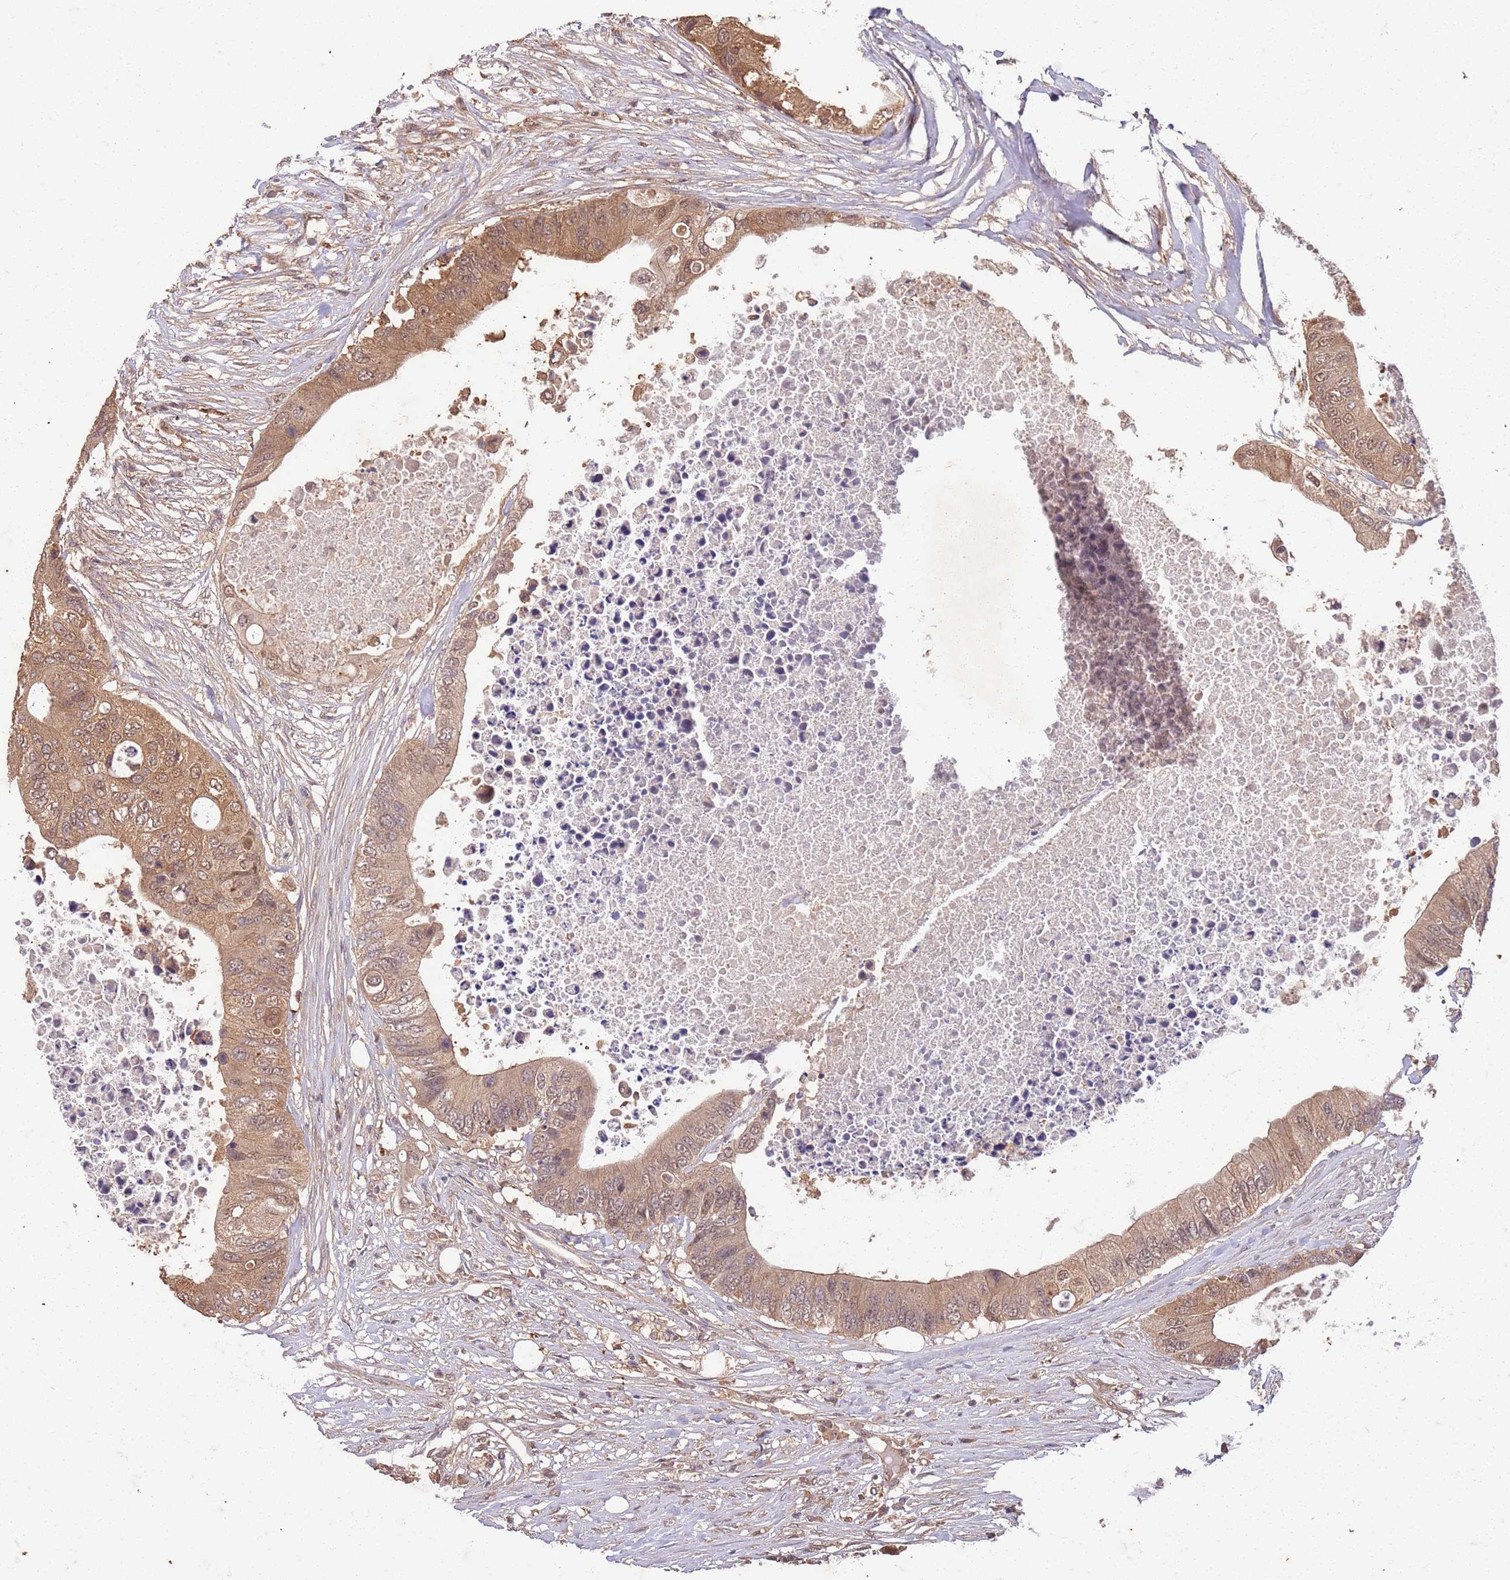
{"staining": {"intensity": "moderate", "quantity": ">75%", "location": "cytoplasmic/membranous,nuclear"}, "tissue": "colorectal cancer", "cell_type": "Tumor cells", "image_type": "cancer", "snomed": [{"axis": "morphology", "description": "Adenocarcinoma, NOS"}, {"axis": "topography", "description": "Colon"}], "caption": "A brown stain shows moderate cytoplasmic/membranous and nuclear positivity of a protein in colorectal cancer (adenocarcinoma) tumor cells.", "gene": "UBE3A", "patient": {"sex": "male", "age": 71}}